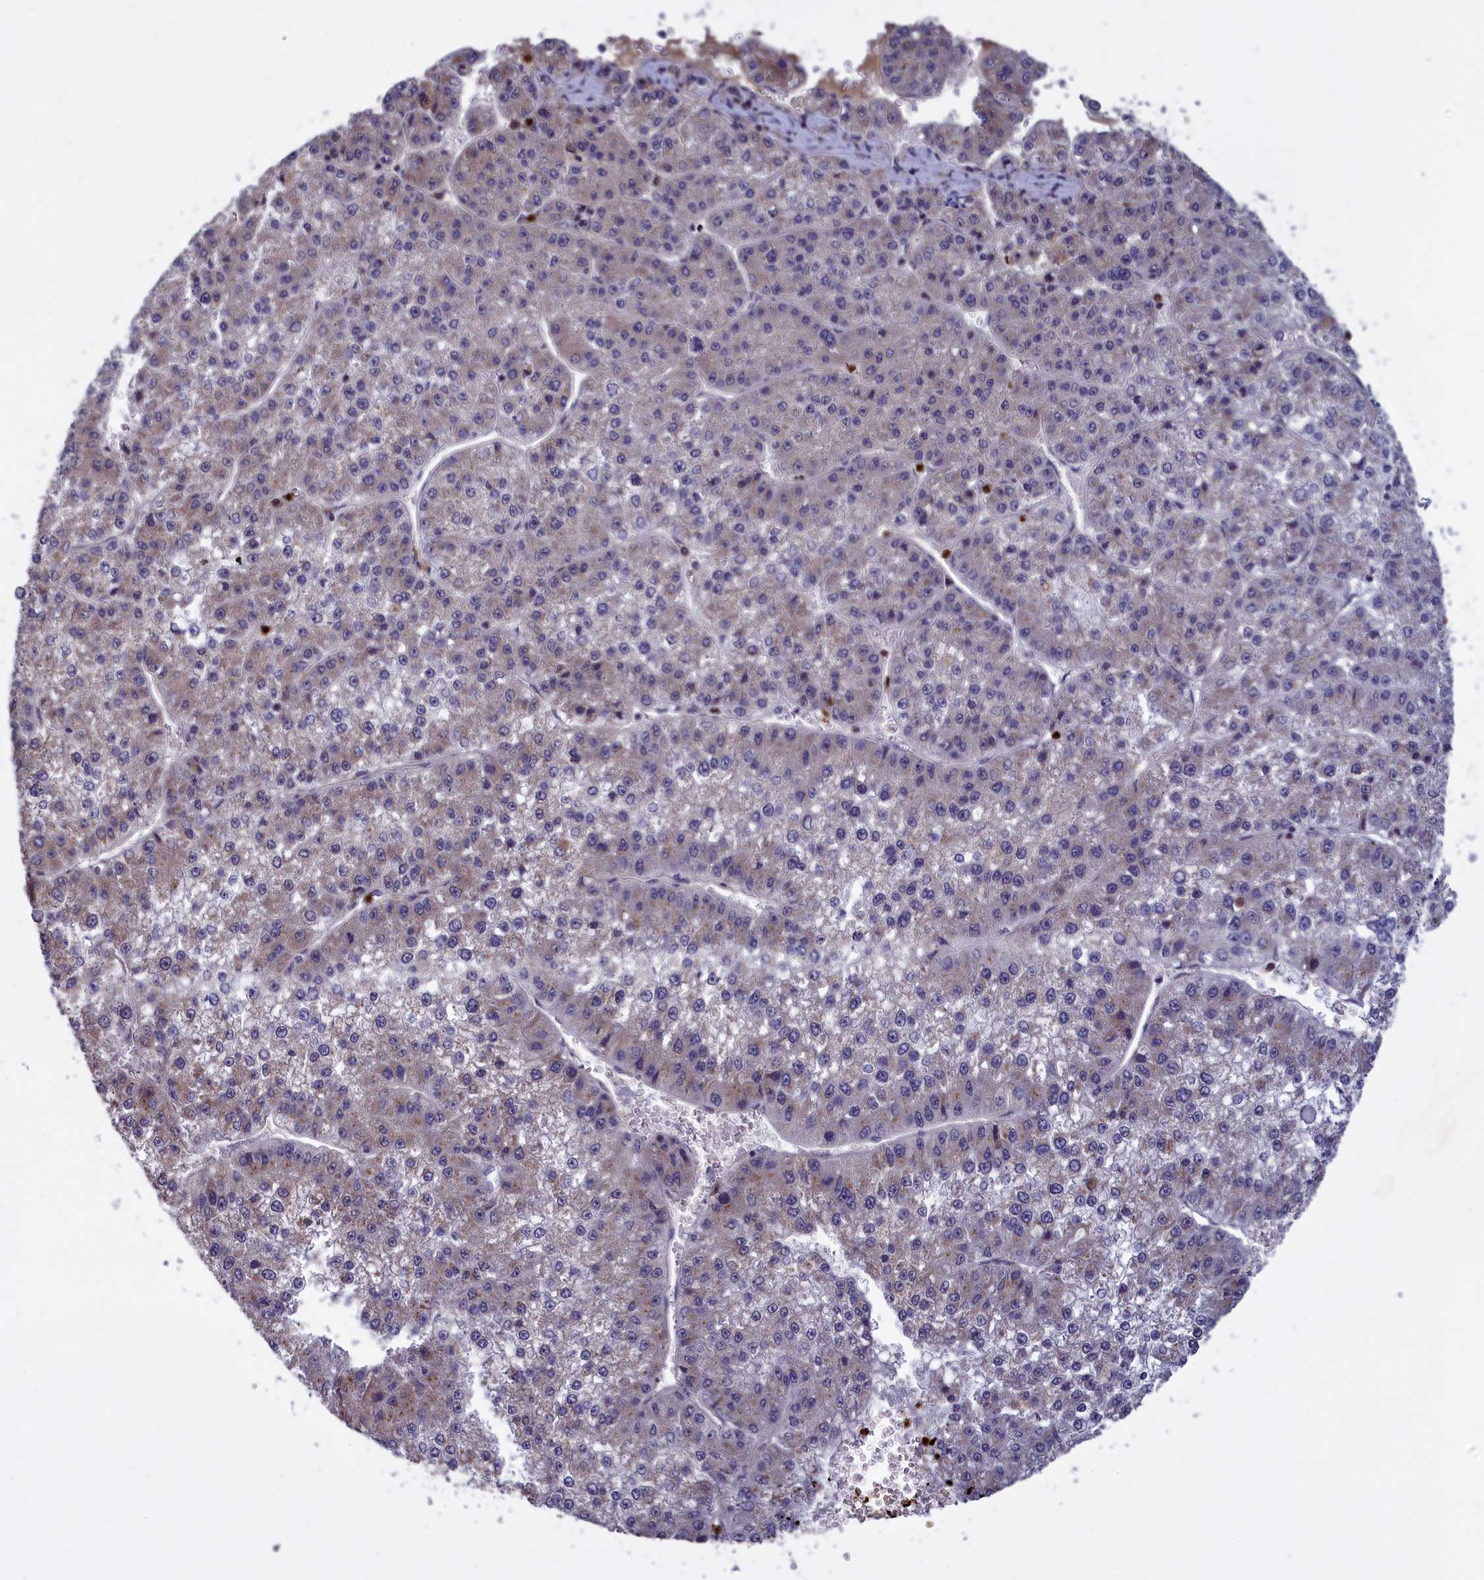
{"staining": {"intensity": "weak", "quantity": "25%-75%", "location": "cytoplasmic/membranous"}, "tissue": "liver cancer", "cell_type": "Tumor cells", "image_type": "cancer", "snomed": [{"axis": "morphology", "description": "Carcinoma, Hepatocellular, NOS"}, {"axis": "topography", "description": "Liver"}], "caption": "Immunohistochemical staining of human liver cancer (hepatocellular carcinoma) exhibits low levels of weak cytoplasmic/membranous protein staining in about 25%-75% of tumor cells.", "gene": "EPB41L4B", "patient": {"sex": "female", "age": 73}}